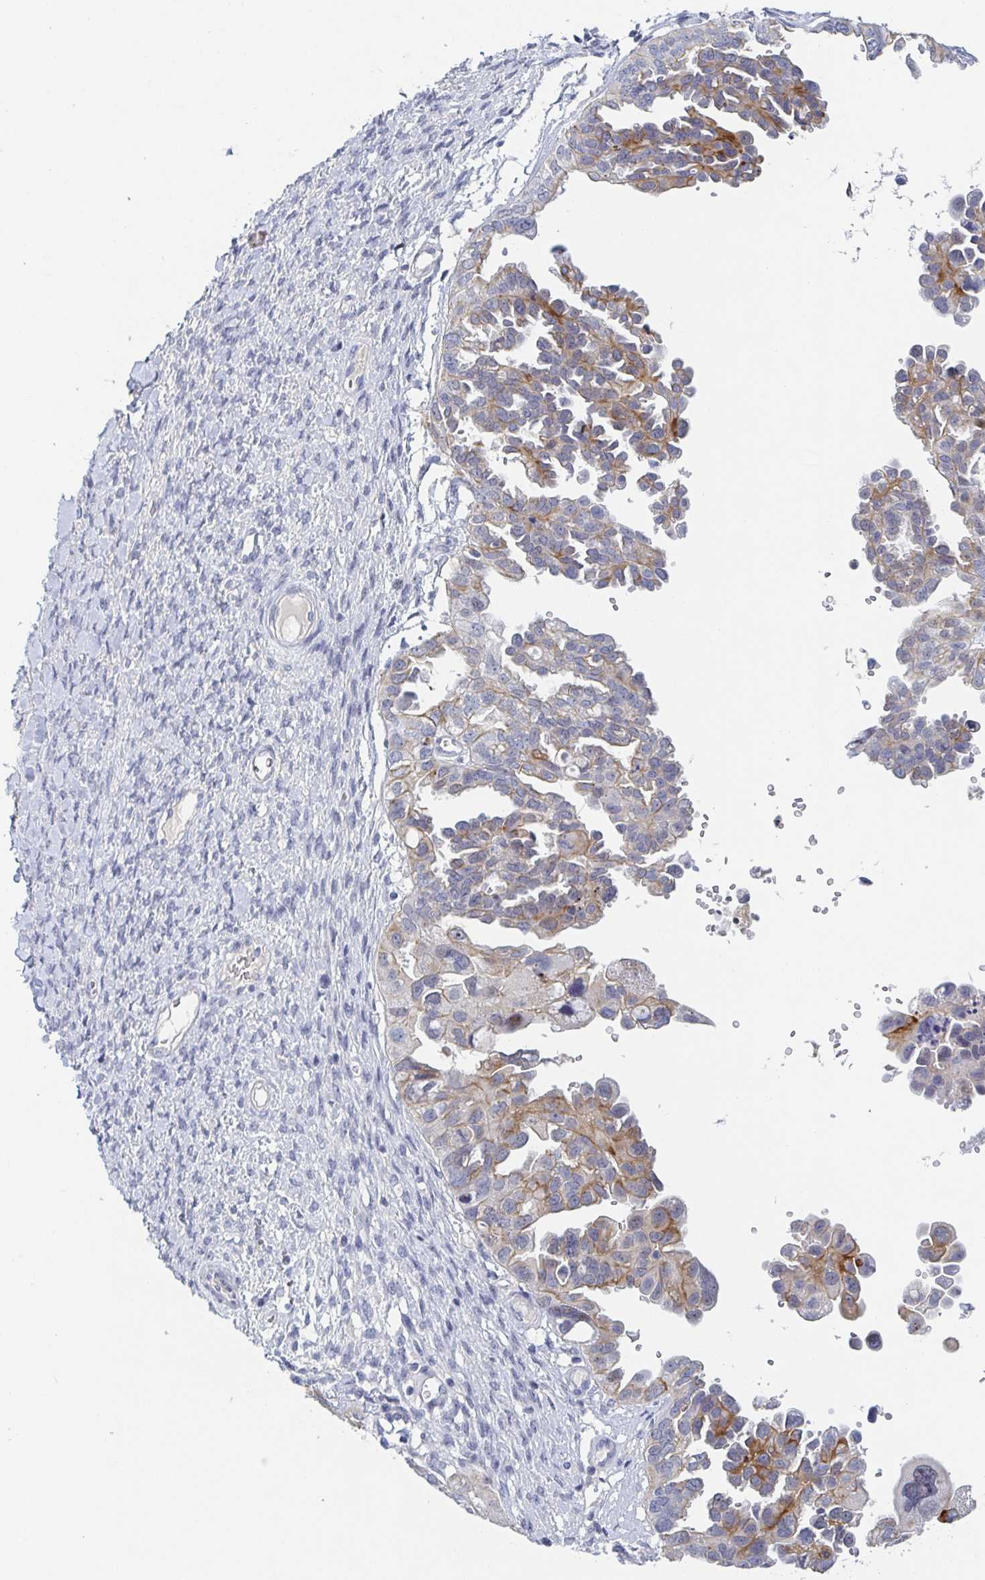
{"staining": {"intensity": "moderate", "quantity": "<25%", "location": "cytoplasmic/membranous"}, "tissue": "ovarian cancer", "cell_type": "Tumor cells", "image_type": "cancer", "snomed": [{"axis": "morphology", "description": "Cystadenocarcinoma, serous, NOS"}, {"axis": "topography", "description": "Ovary"}], "caption": "Tumor cells exhibit moderate cytoplasmic/membranous positivity in about <25% of cells in ovarian cancer. The protein is shown in brown color, while the nuclei are stained blue.", "gene": "RHOV", "patient": {"sex": "female", "age": 53}}